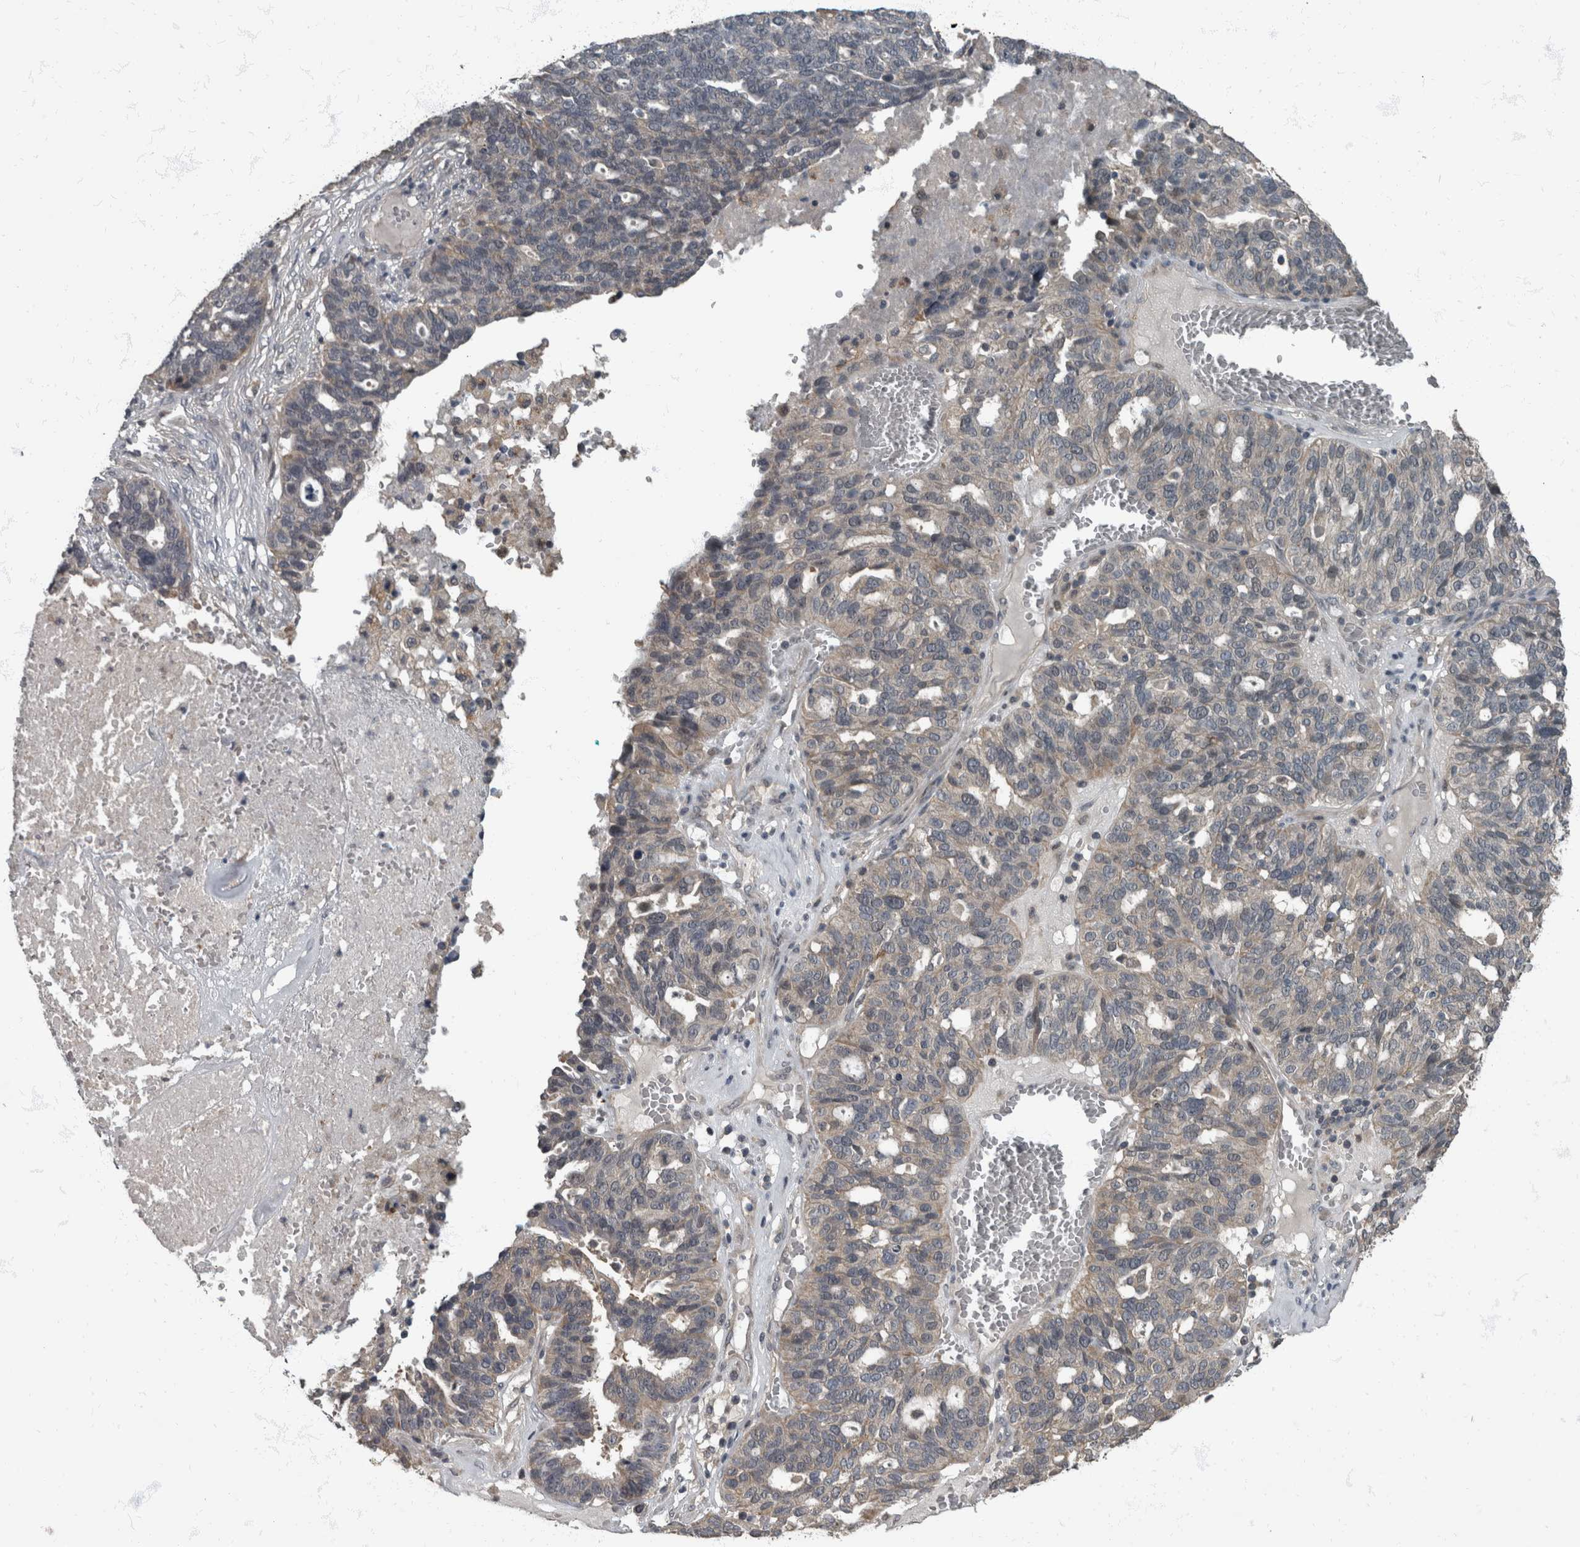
{"staining": {"intensity": "weak", "quantity": "<25%", "location": "cytoplasmic/membranous"}, "tissue": "ovarian cancer", "cell_type": "Tumor cells", "image_type": "cancer", "snomed": [{"axis": "morphology", "description": "Cystadenocarcinoma, serous, NOS"}, {"axis": "topography", "description": "Ovary"}], "caption": "IHC image of neoplastic tissue: ovarian serous cystadenocarcinoma stained with DAB reveals no significant protein expression in tumor cells. (DAB immunohistochemistry with hematoxylin counter stain).", "gene": "RABGGTB", "patient": {"sex": "female", "age": 59}}